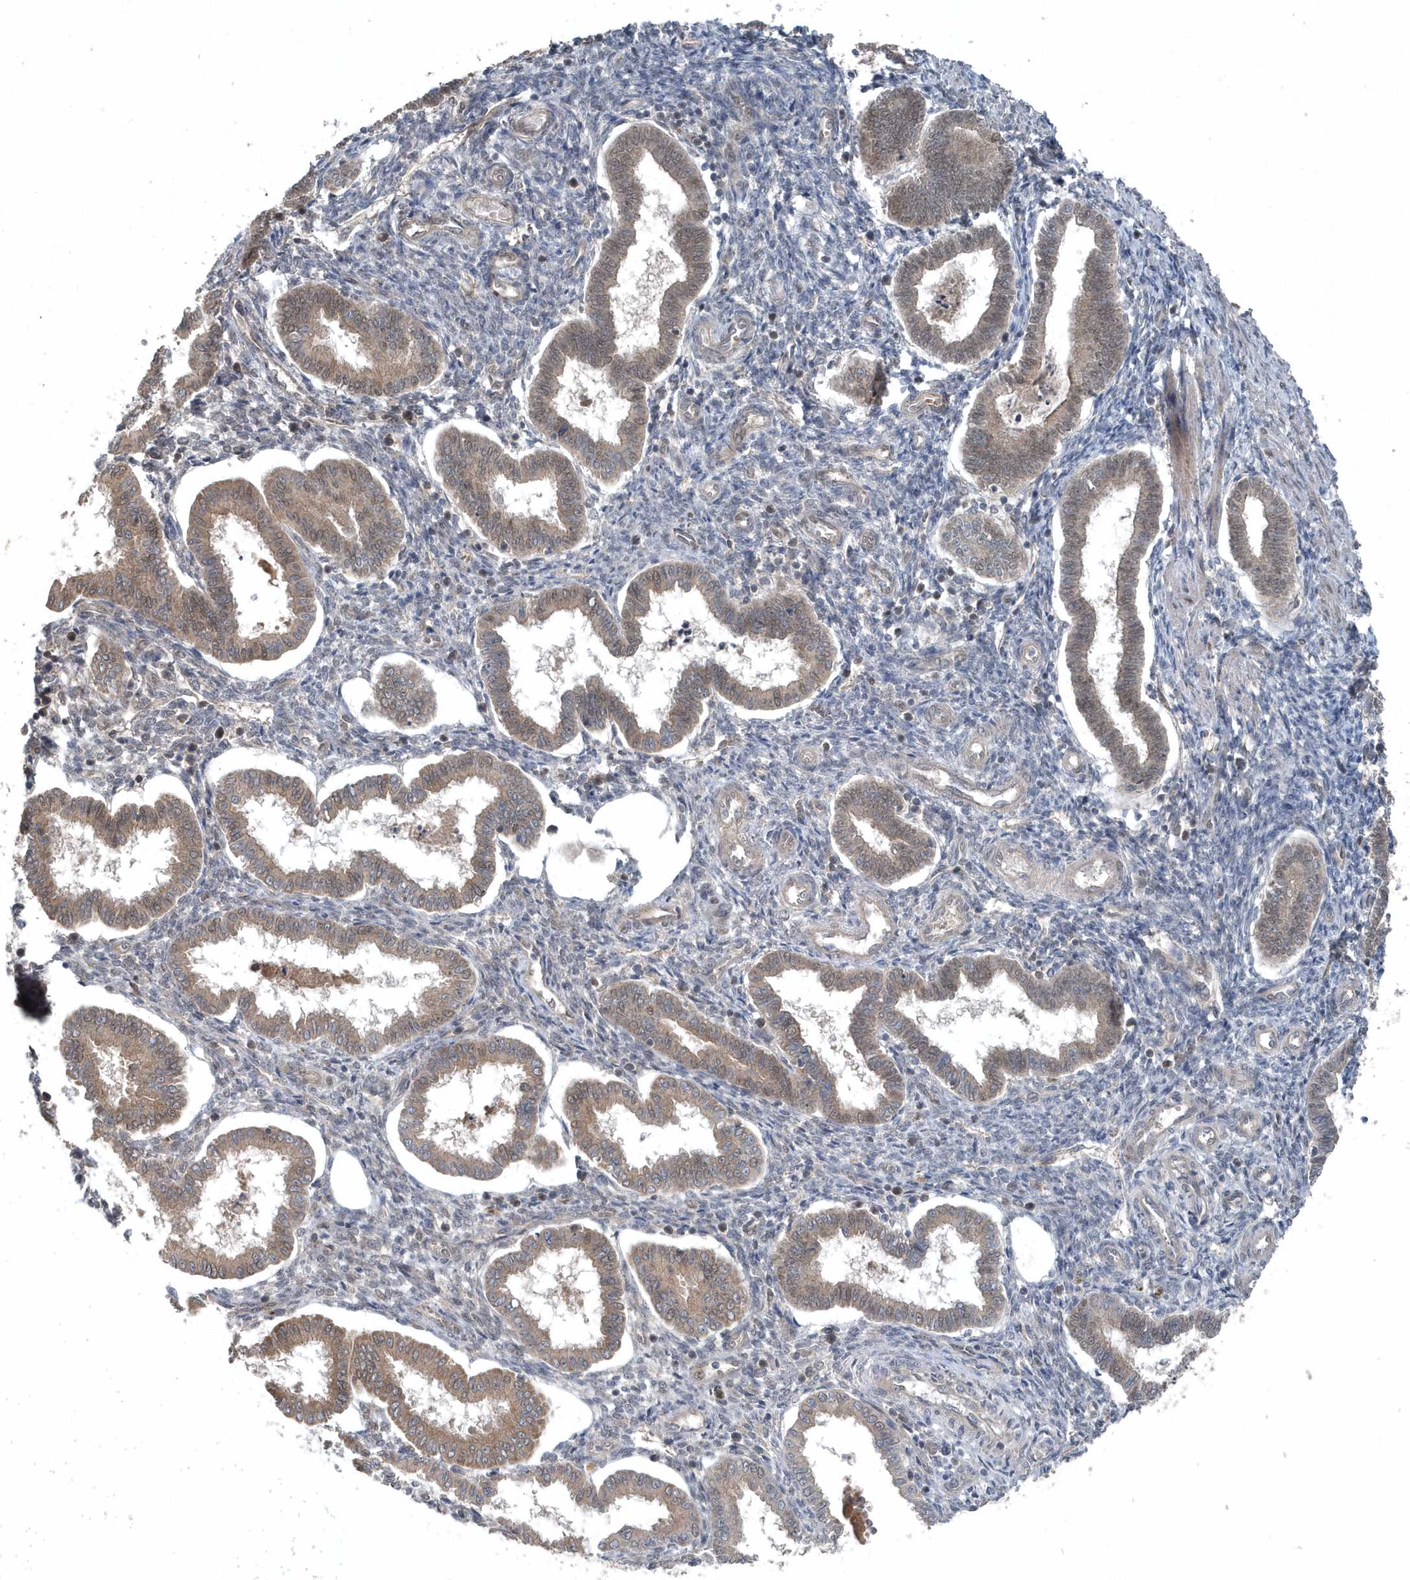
{"staining": {"intensity": "negative", "quantity": "none", "location": "none"}, "tissue": "endometrium", "cell_type": "Cells in endometrial stroma", "image_type": "normal", "snomed": [{"axis": "morphology", "description": "Normal tissue, NOS"}, {"axis": "topography", "description": "Endometrium"}], "caption": "Endometrium stained for a protein using immunohistochemistry (IHC) demonstrates no expression cells in endometrial stroma.", "gene": "QTRT2", "patient": {"sex": "female", "age": 24}}